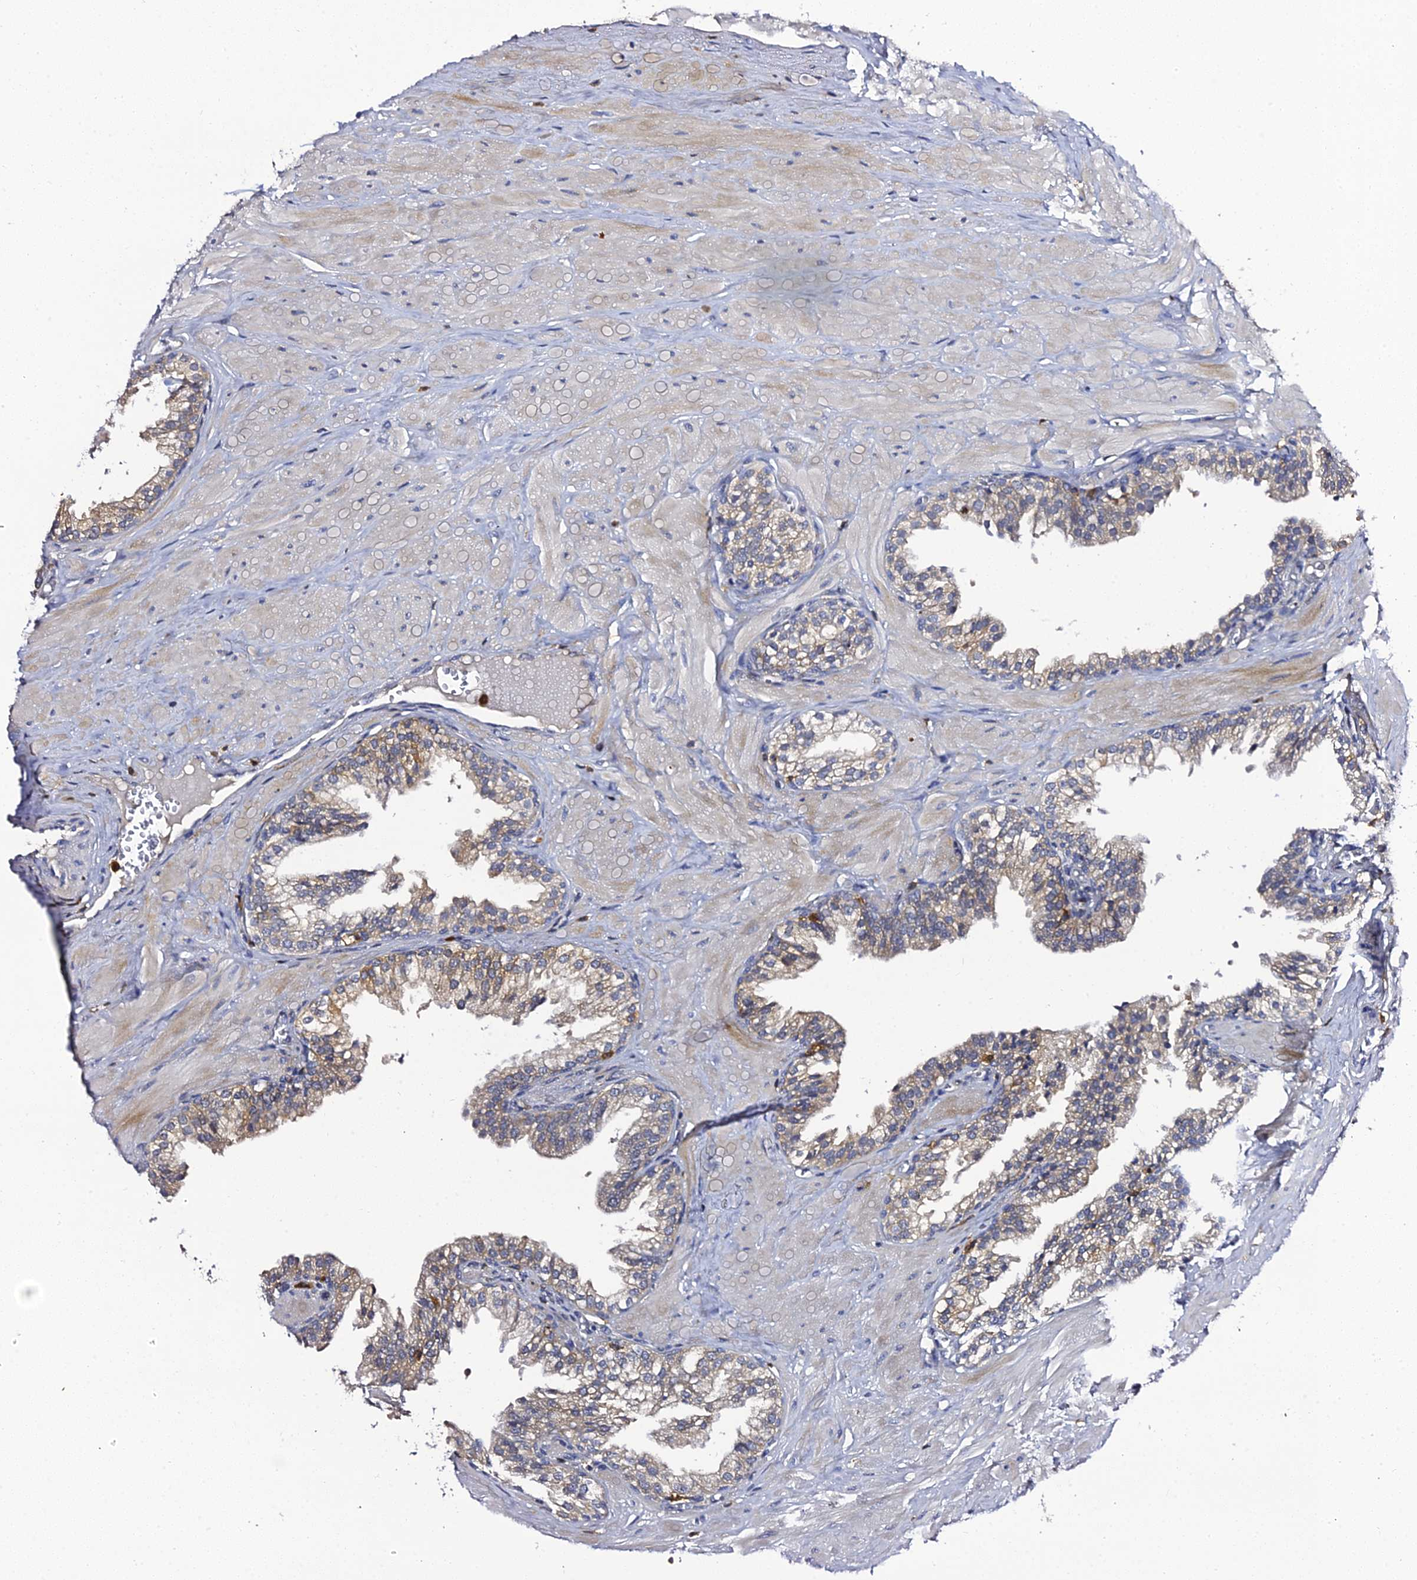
{"staining": {"intensity": "weak", "quantity": "25%-75%", "location": "cytoplasmic/membranous"}, "tissue": "prostate", "cell_type": "Glandular cells", "image_type": "normal", "snomed": [{"axis": "morphology", "description": "Normal tissue, NOS"}, {"axis": "topography", "description": "Prostate"}, {"axis": "topography", "description": "Peripheral nerve tissue"}], "caption": "A high-resolution micrograph shows immunohistochemistry staining of unremarkable prostate, which displays weak cytoplasmic/membranous expression in approximately 25%-75% of glandular cells.", "gene": "IL4I1", "patient": {"sex": "male", "age": 55}}